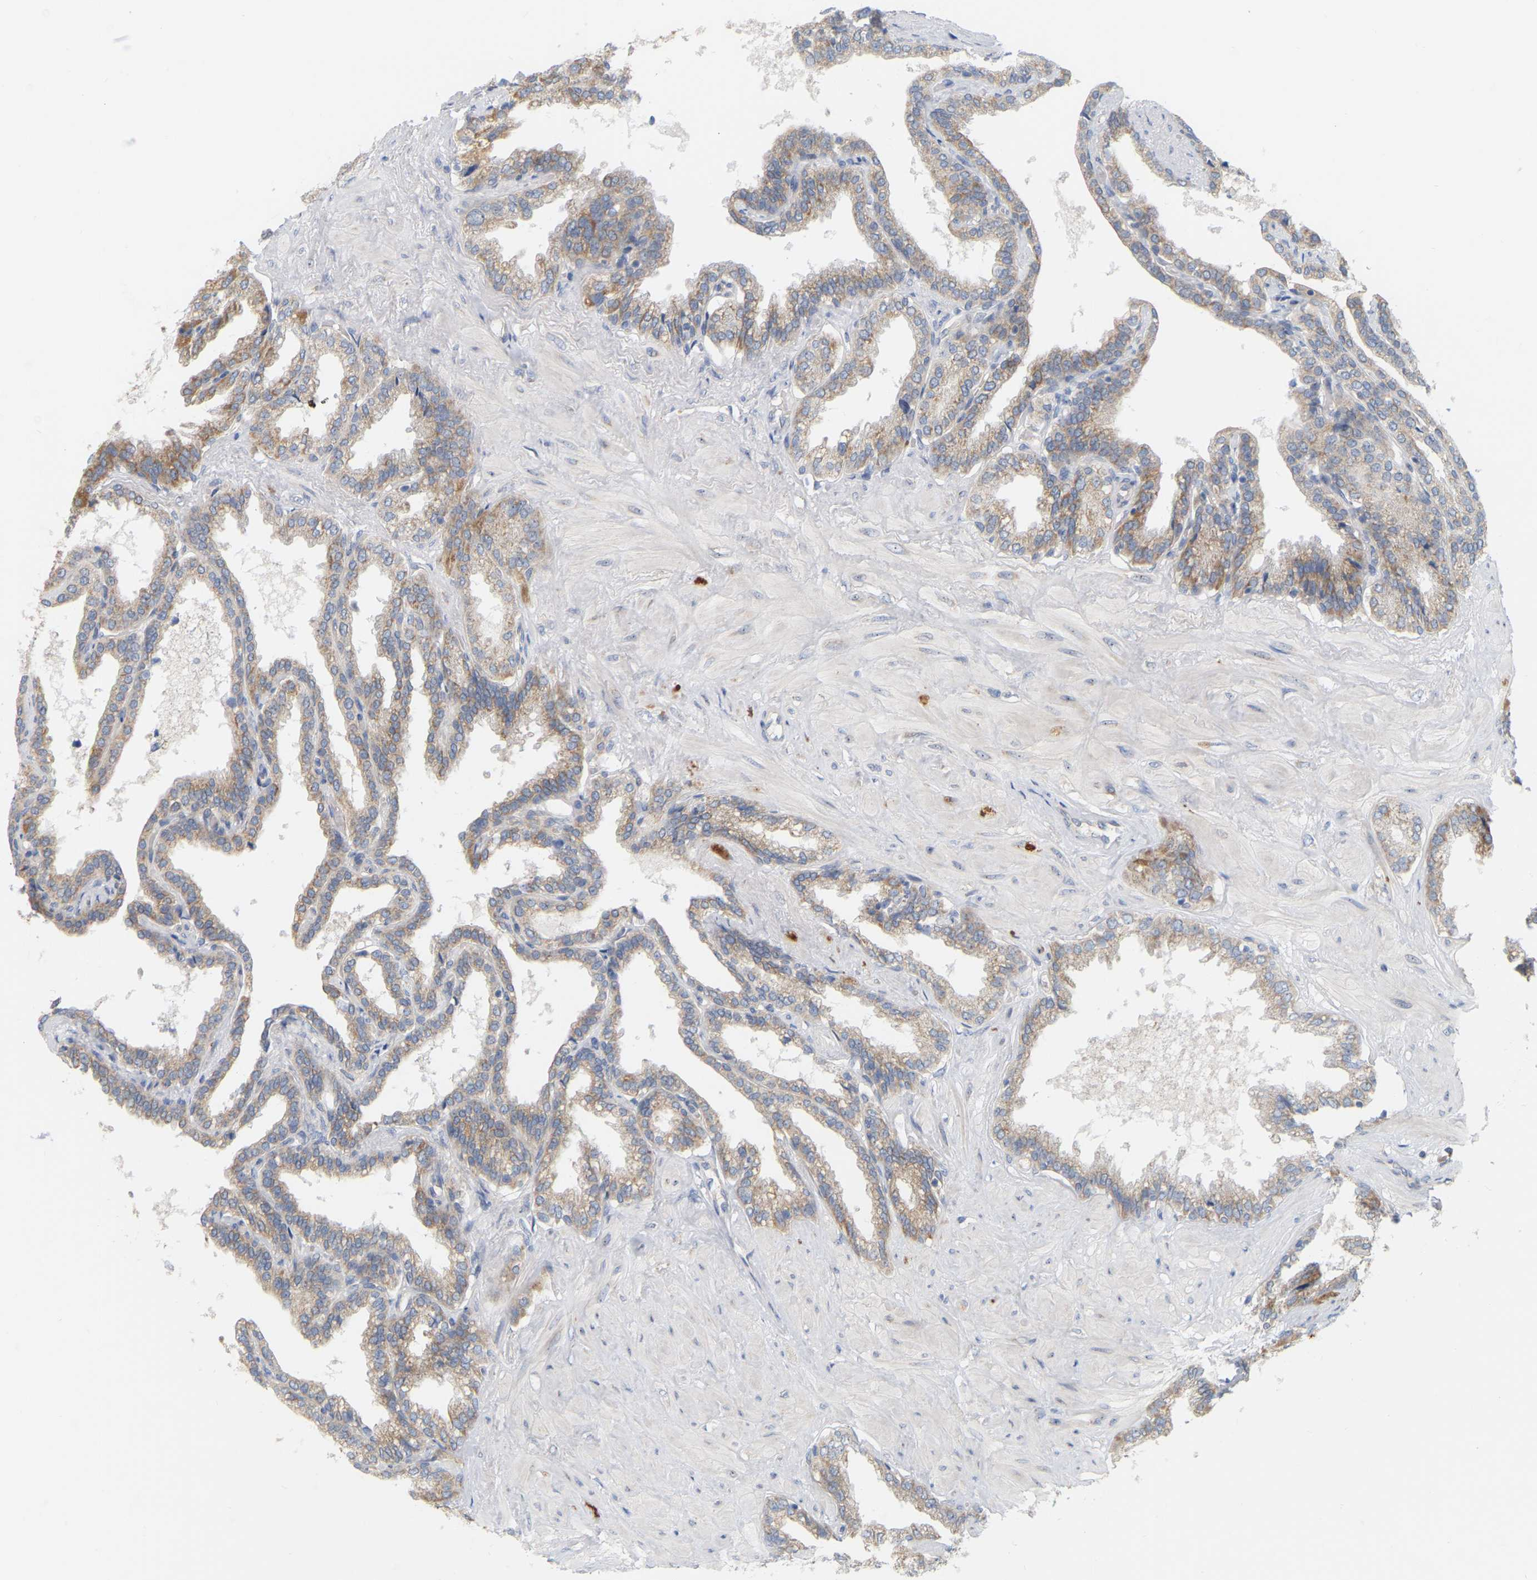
{"staining": {"intensity": "moderate", "quantity": ">75%", "location": "cytoplasmic/membranous"}, "tissue": "seminal vesicle", "cell_type": "Glandular cells", "image_type": "normal", "snomed": [{"axis": "morphology", "description": "Normal tissue, NOS"}, {"axis": "topography", "description": "Seminal veicle"}], "caption": "A brown stain highlights moderate cytoplasmic/membranous expression of a protein in glandular cells of benign seminal vesicle.", "gene": "MINDY4", "patient": {"sex": "male", "age": 46}}